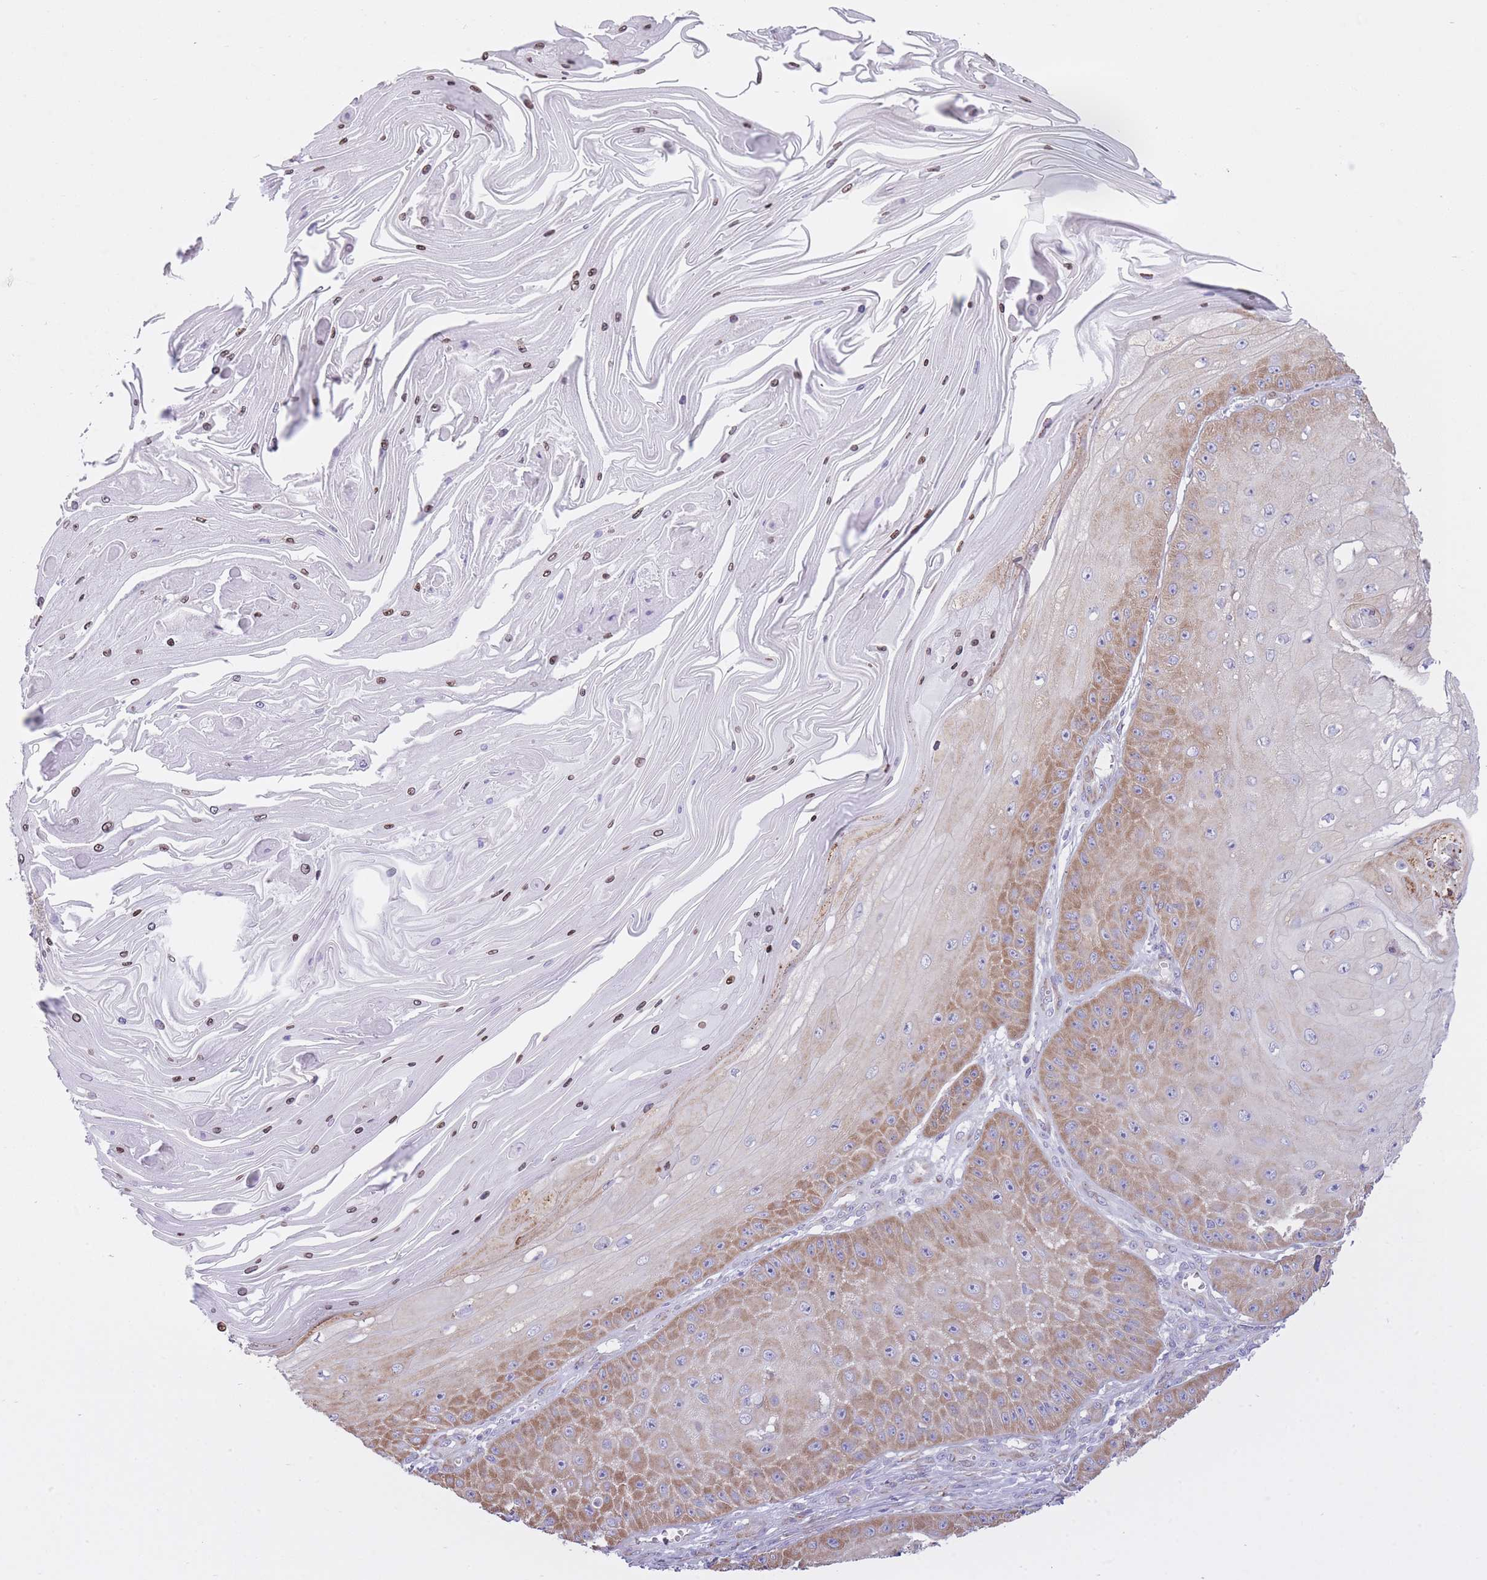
{"staining": {"intensity": "moderate", "quantity": "25%-75%", "location": "cytoplasmic/membranous,nuclear"}, "tissue": "skin cancer", "cell_type": "Tumor cells", "image_type": "cancer", "snomed": [{"axis": "morphology", "description": "Squamous cell carcinoma, NOS"}, {"axis": "topography", "description": "Skin"}], "caption": "Immunohistochemistry of skin cancer (squamous cell carcinoma) shows medium levels of moderate cytoplasmic/membranous and nuclear expression in approximately 25%-75% of tumor cells. Ihc stains the protein of interest in brown and the nuclei are stained blue.", "gene": "ZNF501", "patient": {"sex": "male", "age": 70}}